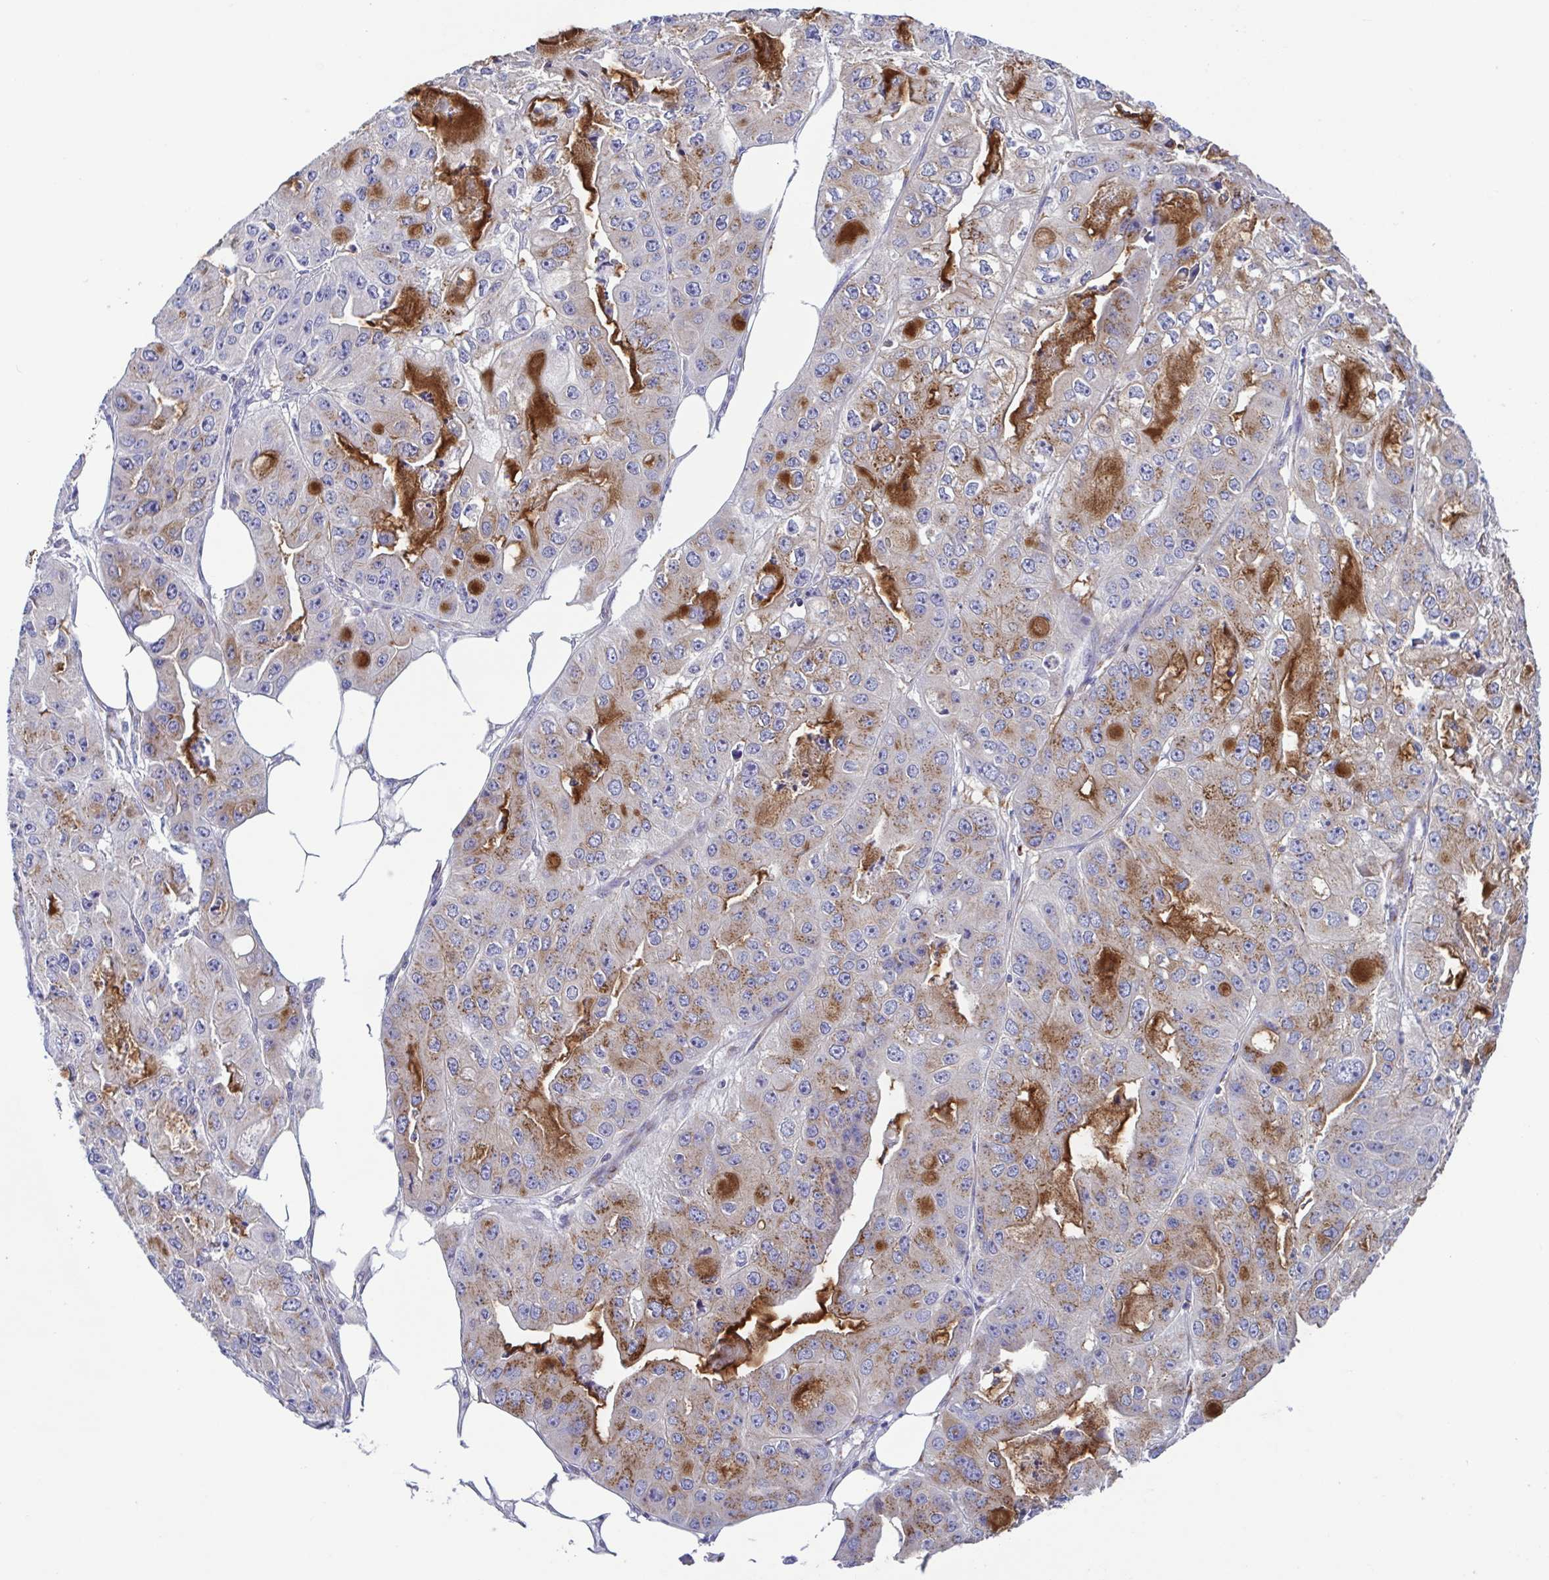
{"staining": {"intensity": "weak", "quantity": "25%-75%", "location": "cytoplasmic/membranous"}, "tissue": "ovarian cancer", "cell_type": "Tumor cells", "image_type": "cancer", "snomed": [{"axis": "morphology", "description": "Cystadenocarcinoma, serous, NOS"}, {"axis": "topography", "description": "Ovary"}], "caption": "IHC micrograph of human ovarian serous cystadenocarcinoma stained for a protein (brown), which demonstrates low levels of weak cytoplasmic/membranous expression in about 25%-75% of tumor cells.", "gene": "COL17A1", "patient": {"sex": "female", "age": 56}}